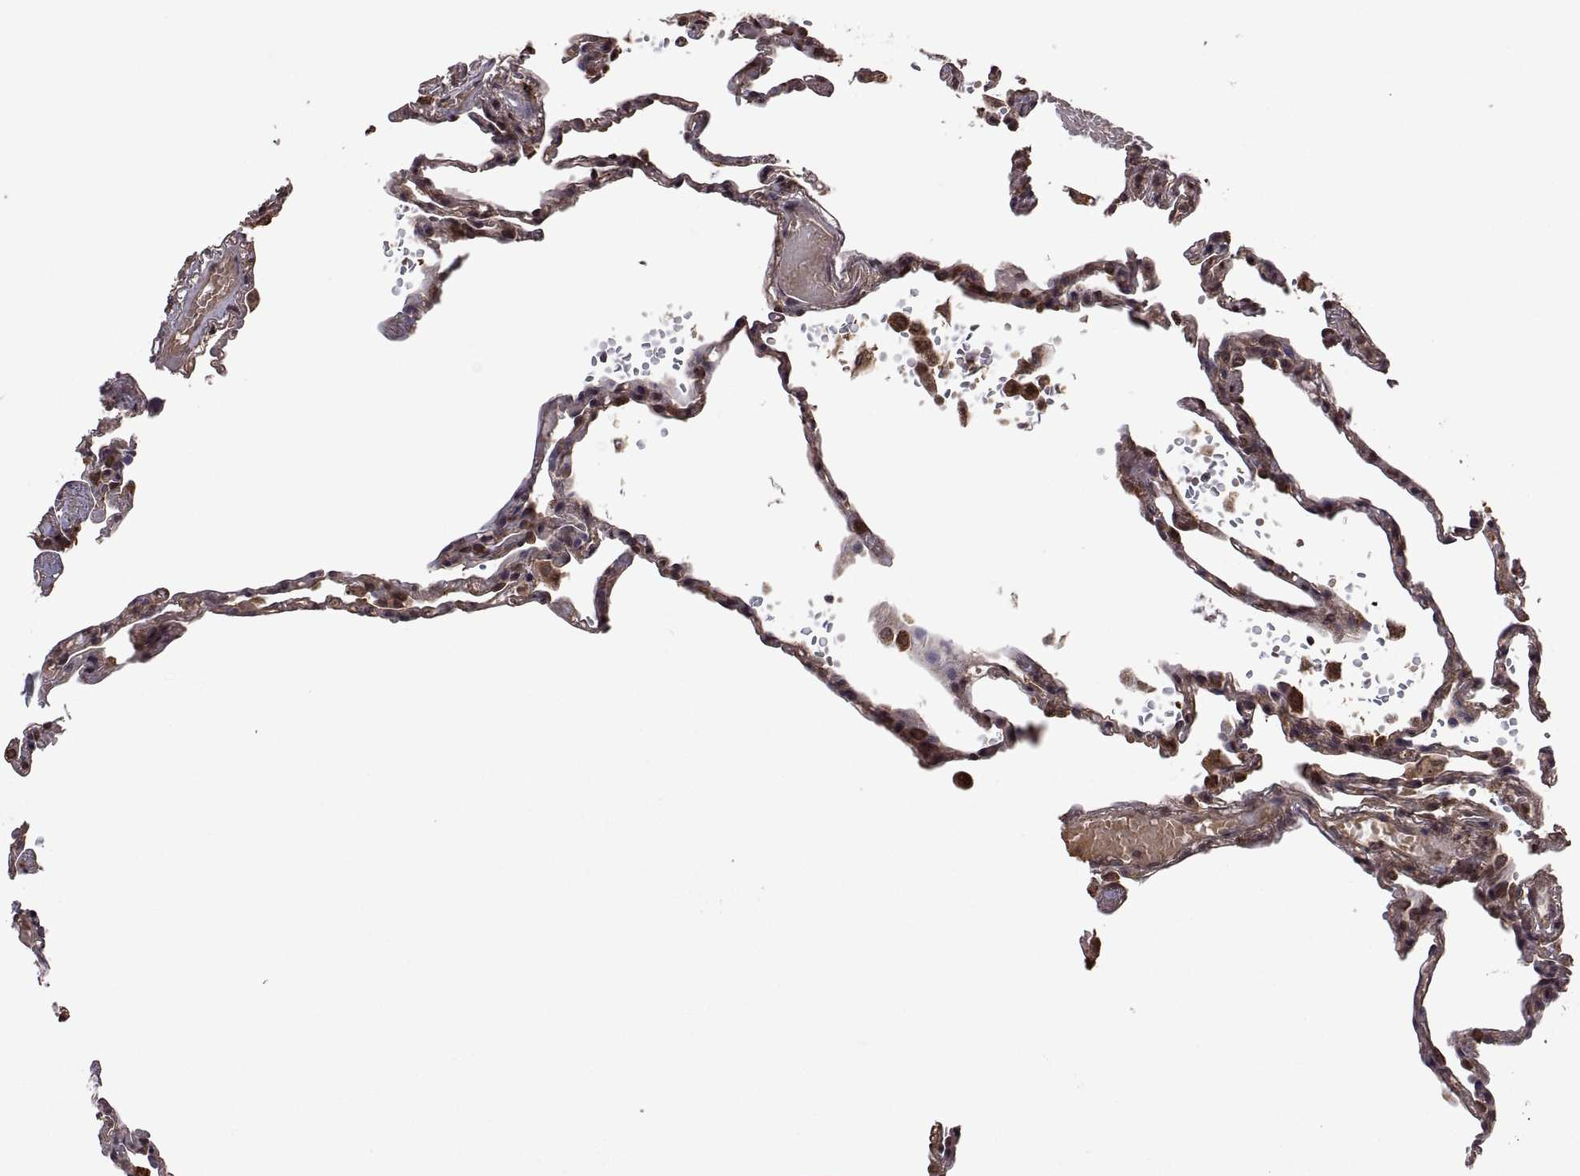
{"staining": {"intensity": "moderate", "quantity": "25%-75%", "location": "cytoplasmic/membranous,nuclear"}, "tissue": "lung", "cell_type": "Alveolar cells", "image_type": "normal", "snomed": [{"axis": "morphology", "description": "Normal tissue, NOS"}, {"axis": "topography", "description": "Lung"}], "caption": "Lung stained with DAB (3,3'-diaminobenzidine) immunohistochemistry (IHC) displays medium levels of moderate cytoplasmic/membranous,nuclear staining in about 25%-75% of alveolar cells.", "gene": "ZNRF2", "patient": {"sex": "male", "age": 78}}